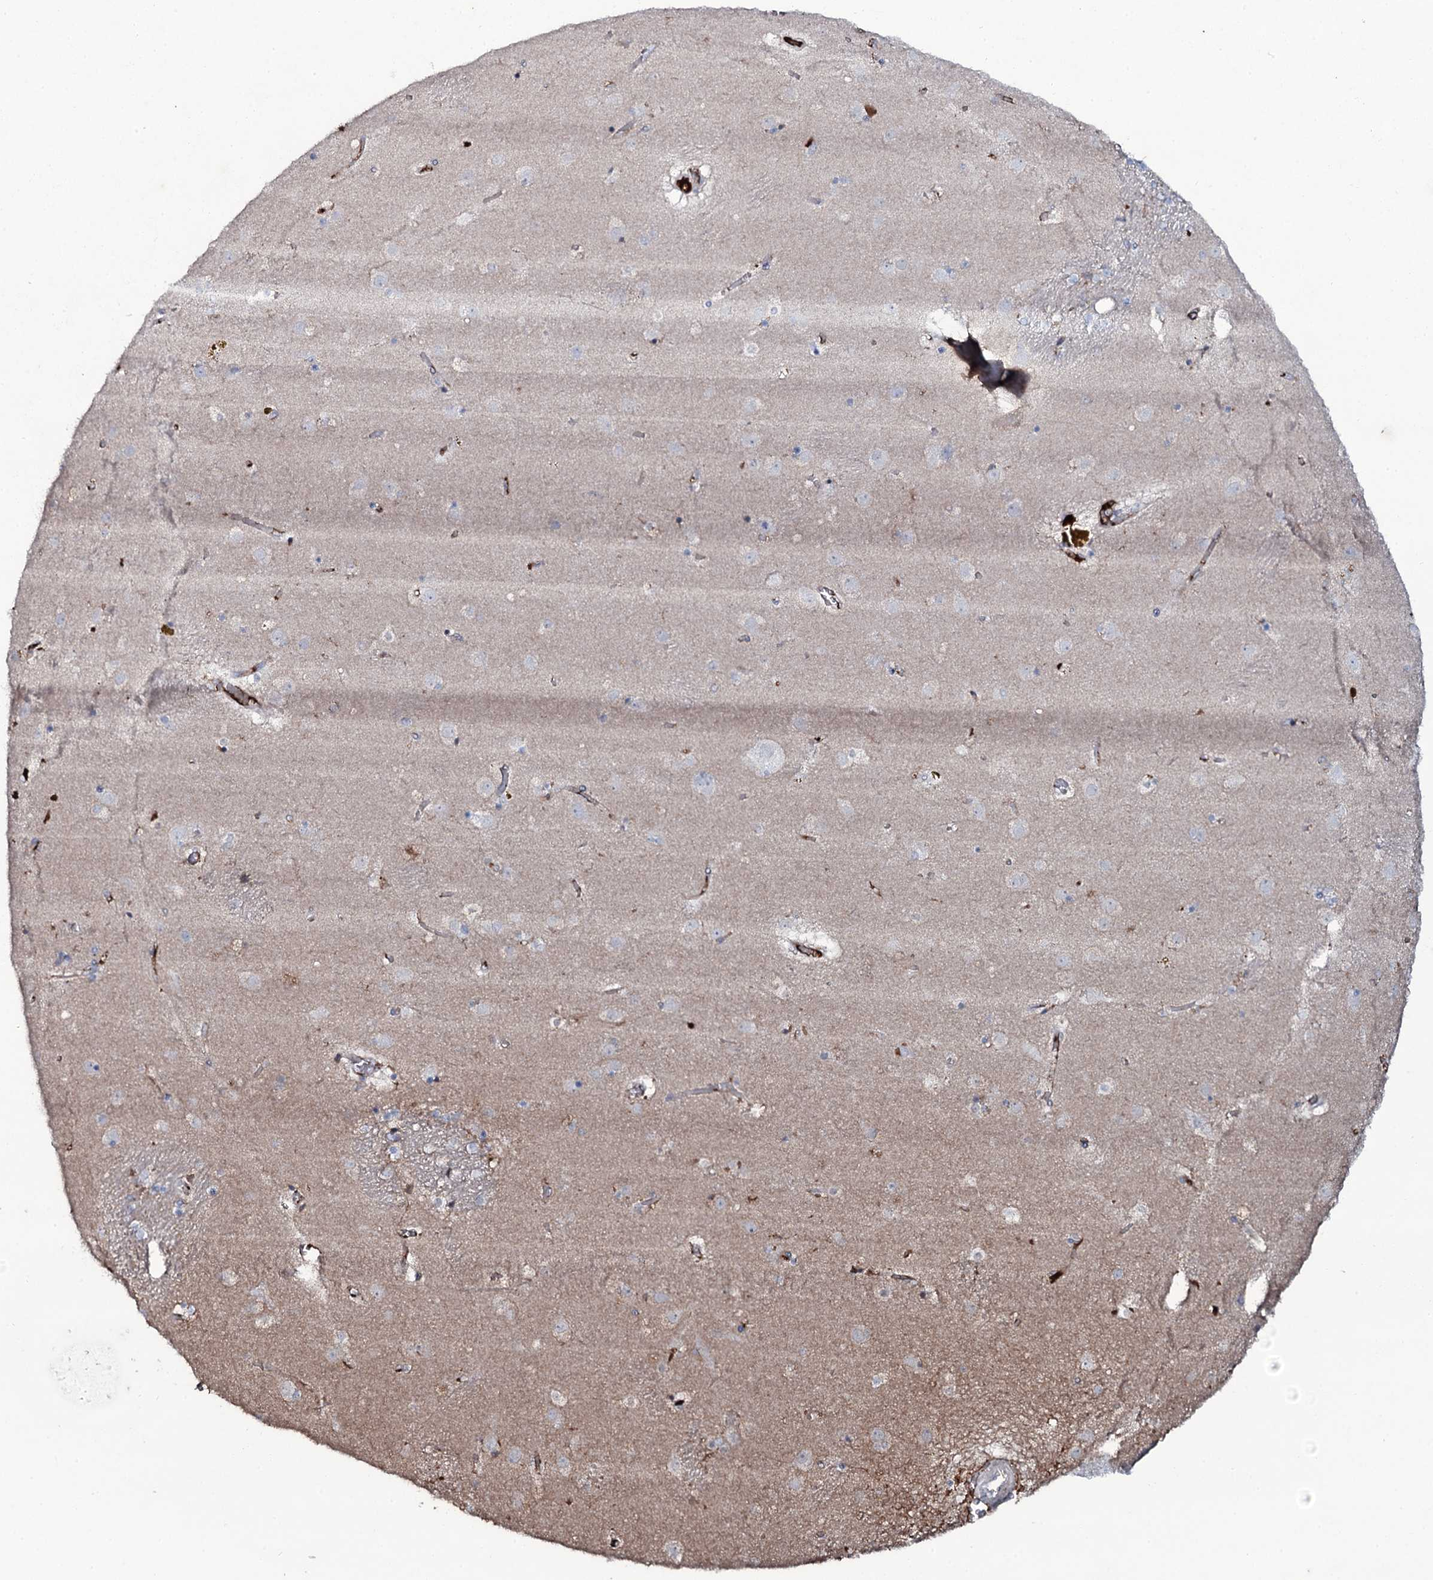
{"staining": {"intensity": "weak", "quantity": "<25%", "location": "cytoplasmic/membranous"}, "tissue": "caudate", "cell_type": "Glial cells", "image_type": "normal", "snomed": [{"axis": "morphology", "description": "Normal tissue, NOS"}, {"axis": "topography", "description": "Lateral ventricle wall"}], "caption": "Immunohistochemistry of normal human caudate shows no expression in glial cells. (Immunohistochemistry, brightfield microscopy, high magnification).", "gene": "EDN1", "patient": {"sex": "male", "age": 70}}